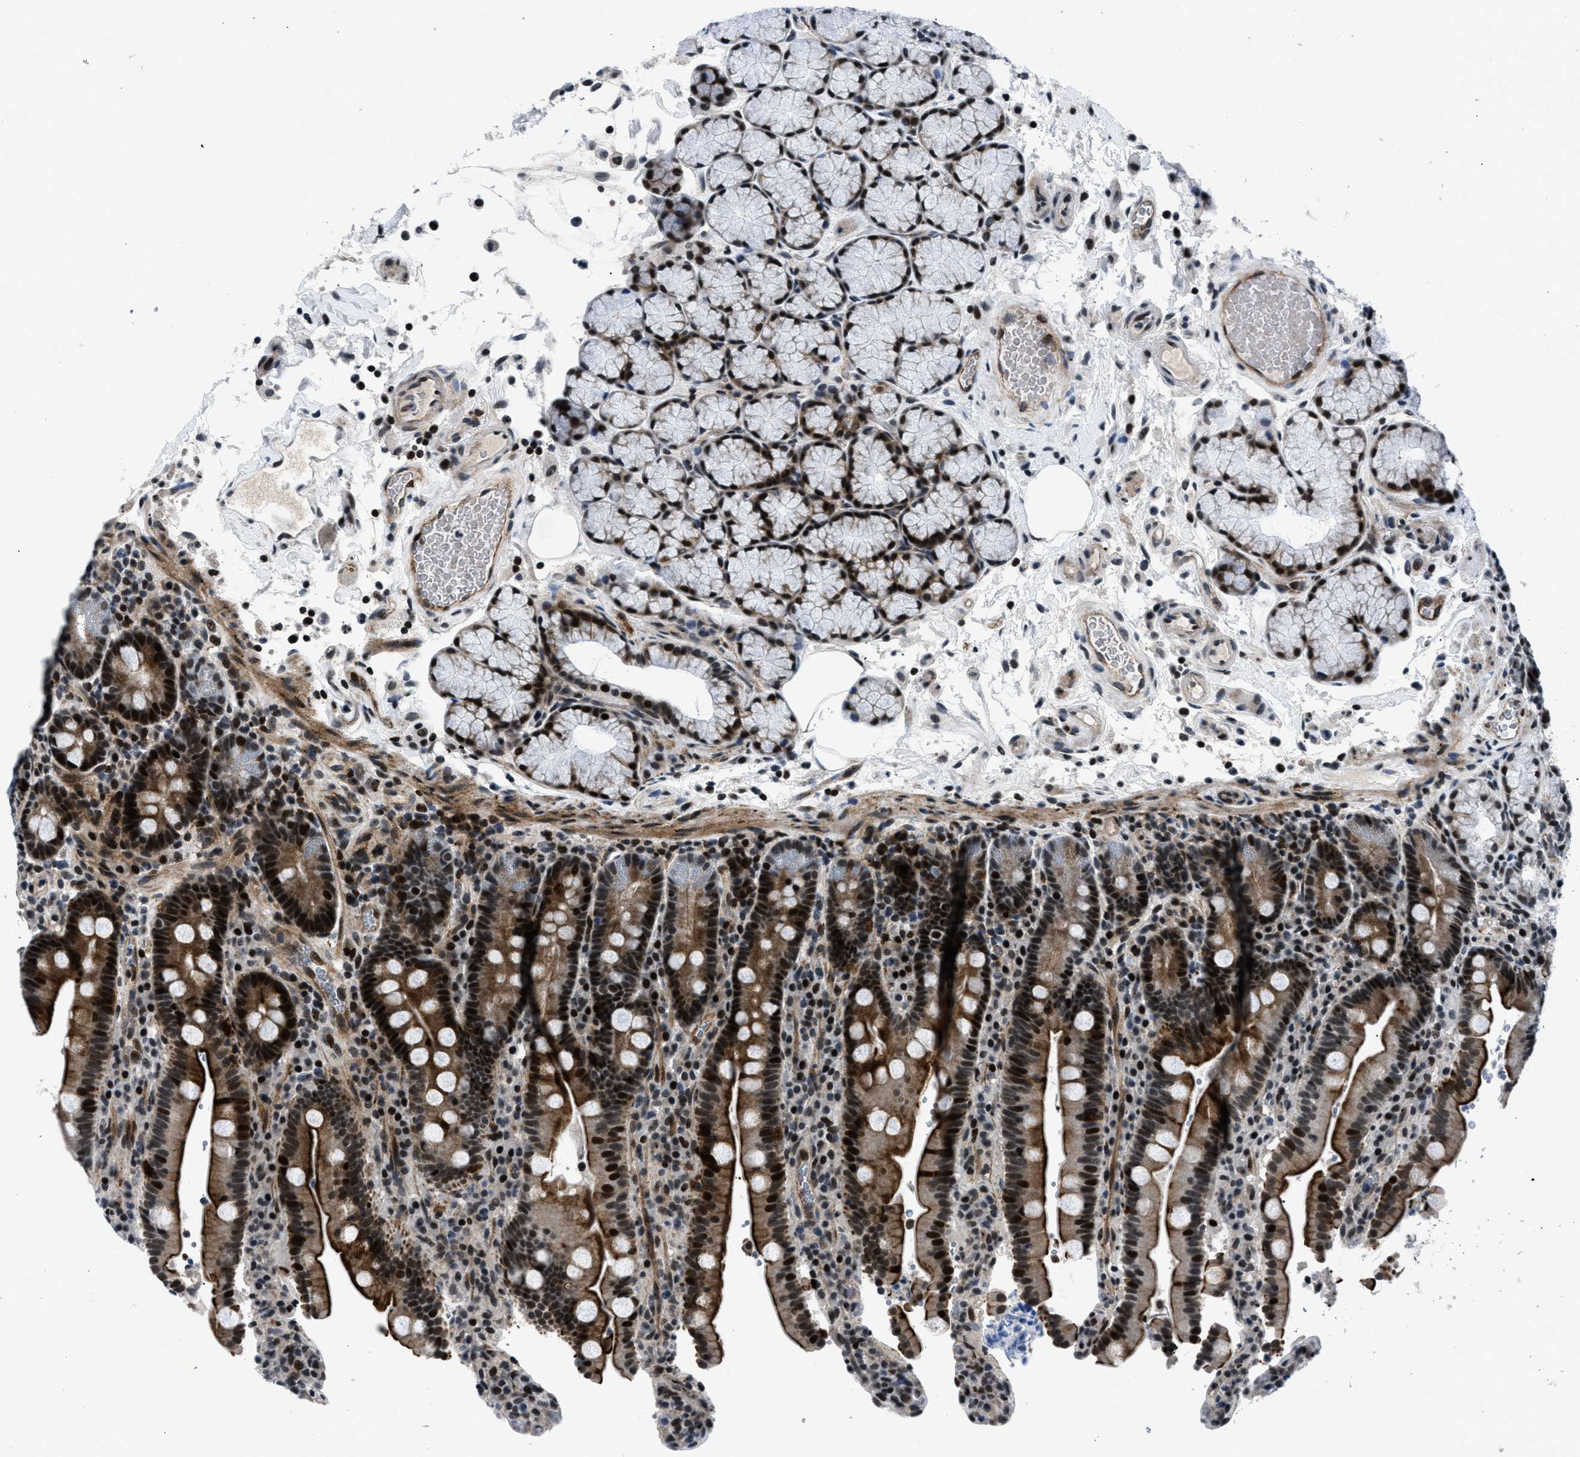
{"staining": {"intensity": "strong", "quantity": ">75%", "location": "cytoplasmic/membranous,nuclear"}, "tissue": "duodenum", "cell_type": "Glandular cells", "image_type": "normal", "snomed": [{"axis": "morphology", "description": "Normal tissue, NOS"}, {"axis": "topography", "description": "Small intestine, NOS"}], "caption": "Protein positivity by immunohistochemistry (IHC) displays strong cytoplasmic/membranous,nuclear expression in approximately >75% of glandular cells in normal duodenum. Using DAB (3,3'-diaminobenzidine) (brown) and hematoxylin (blue) stains, captured at high magnification using brightfield microscopy.", "gene": "SMARCB1", "patient": {"sex": "female", "age": 71}}